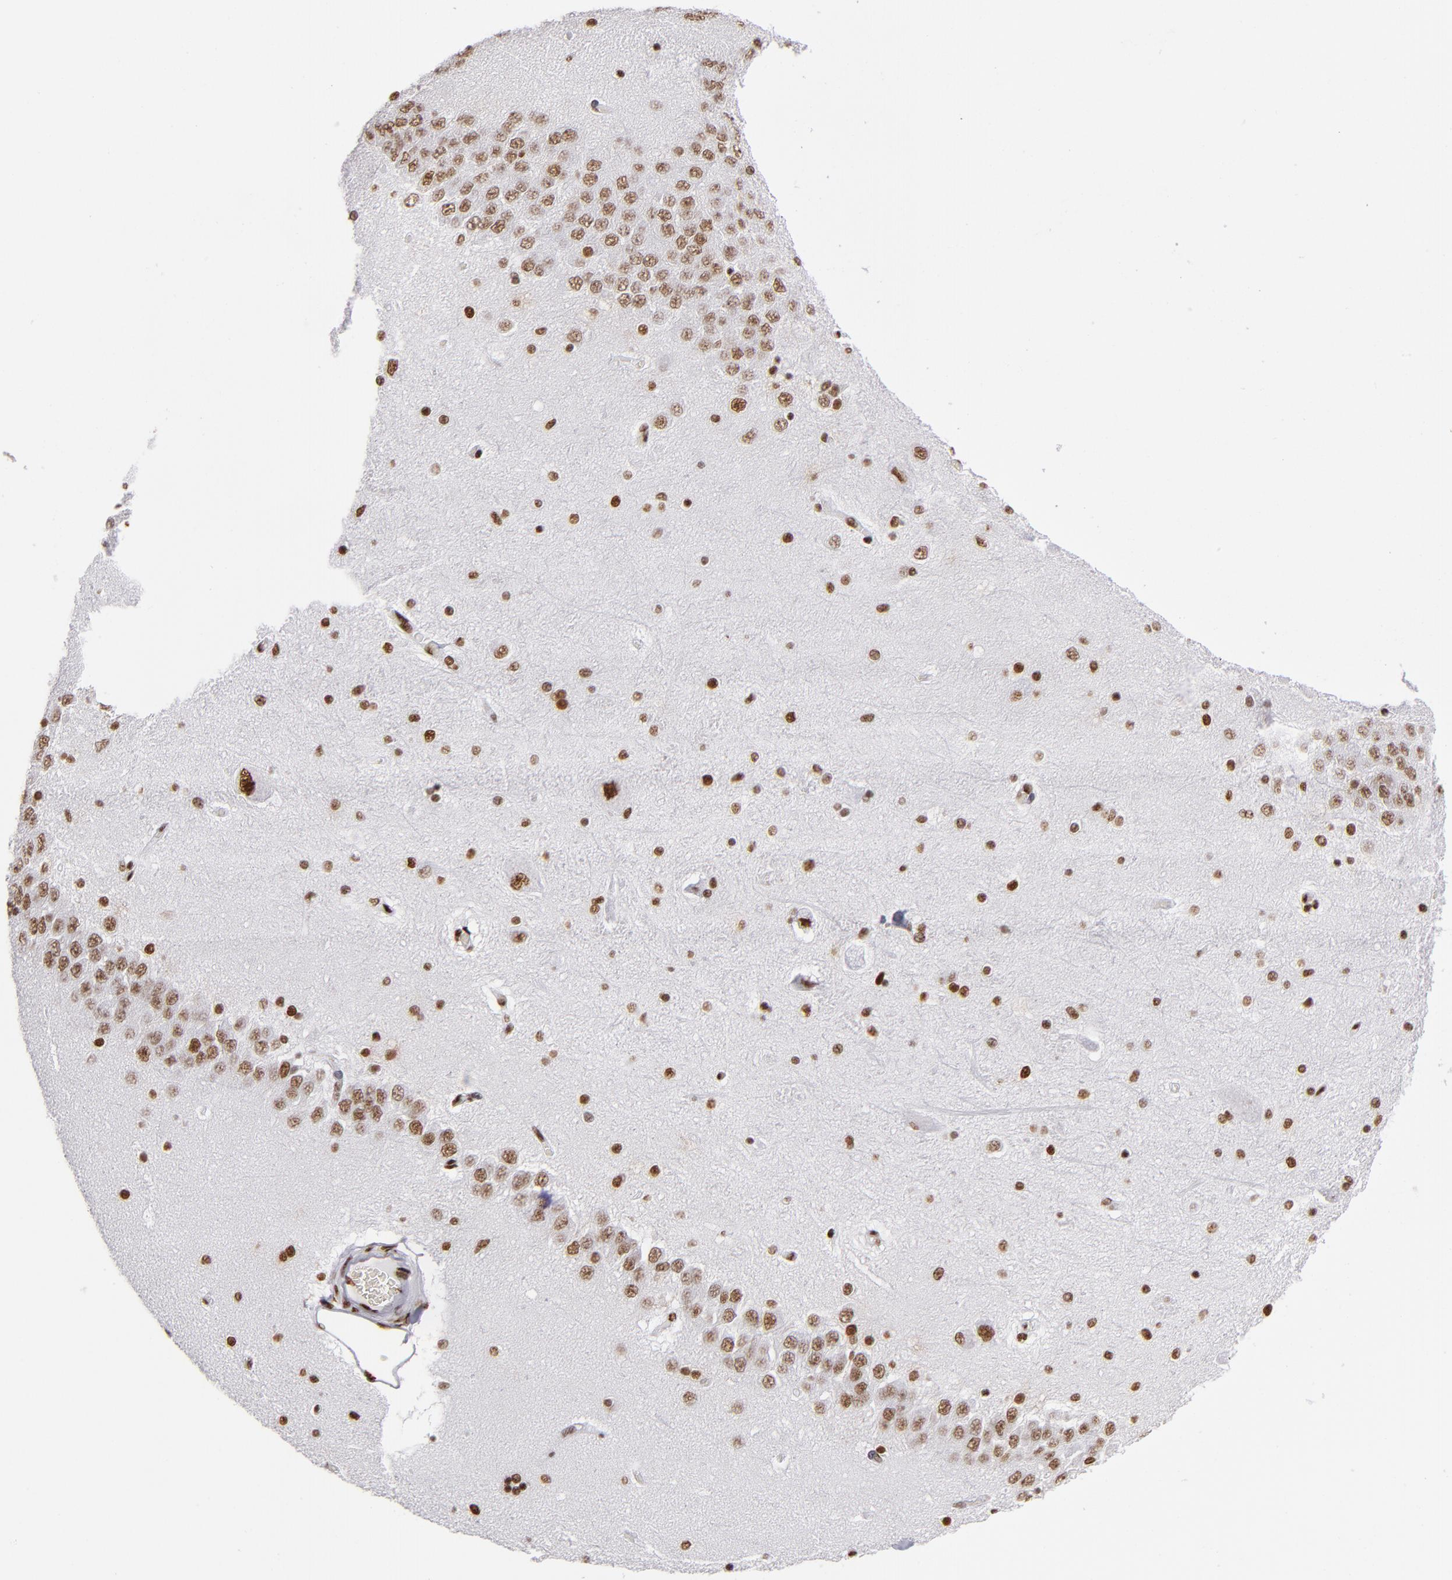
{"staining": {"intensity": "strong", "quantity": ">75%", "location": "nuclear"}, "tissue": "hippocampus", "cell_type": "Glial cells", "image_type": "normal", "snomed": [{"axis": "morphology", "description": "Normal tissue, NOS"}, {"axis": "topography", "description": "Hippocampus"}], "caption": "Protein analysis of benign hippocampus reveals strong nuclear staining in about >75% of glial cells.", "gene": "MRE11", "patient": {"sex": "female", "age": 54}}